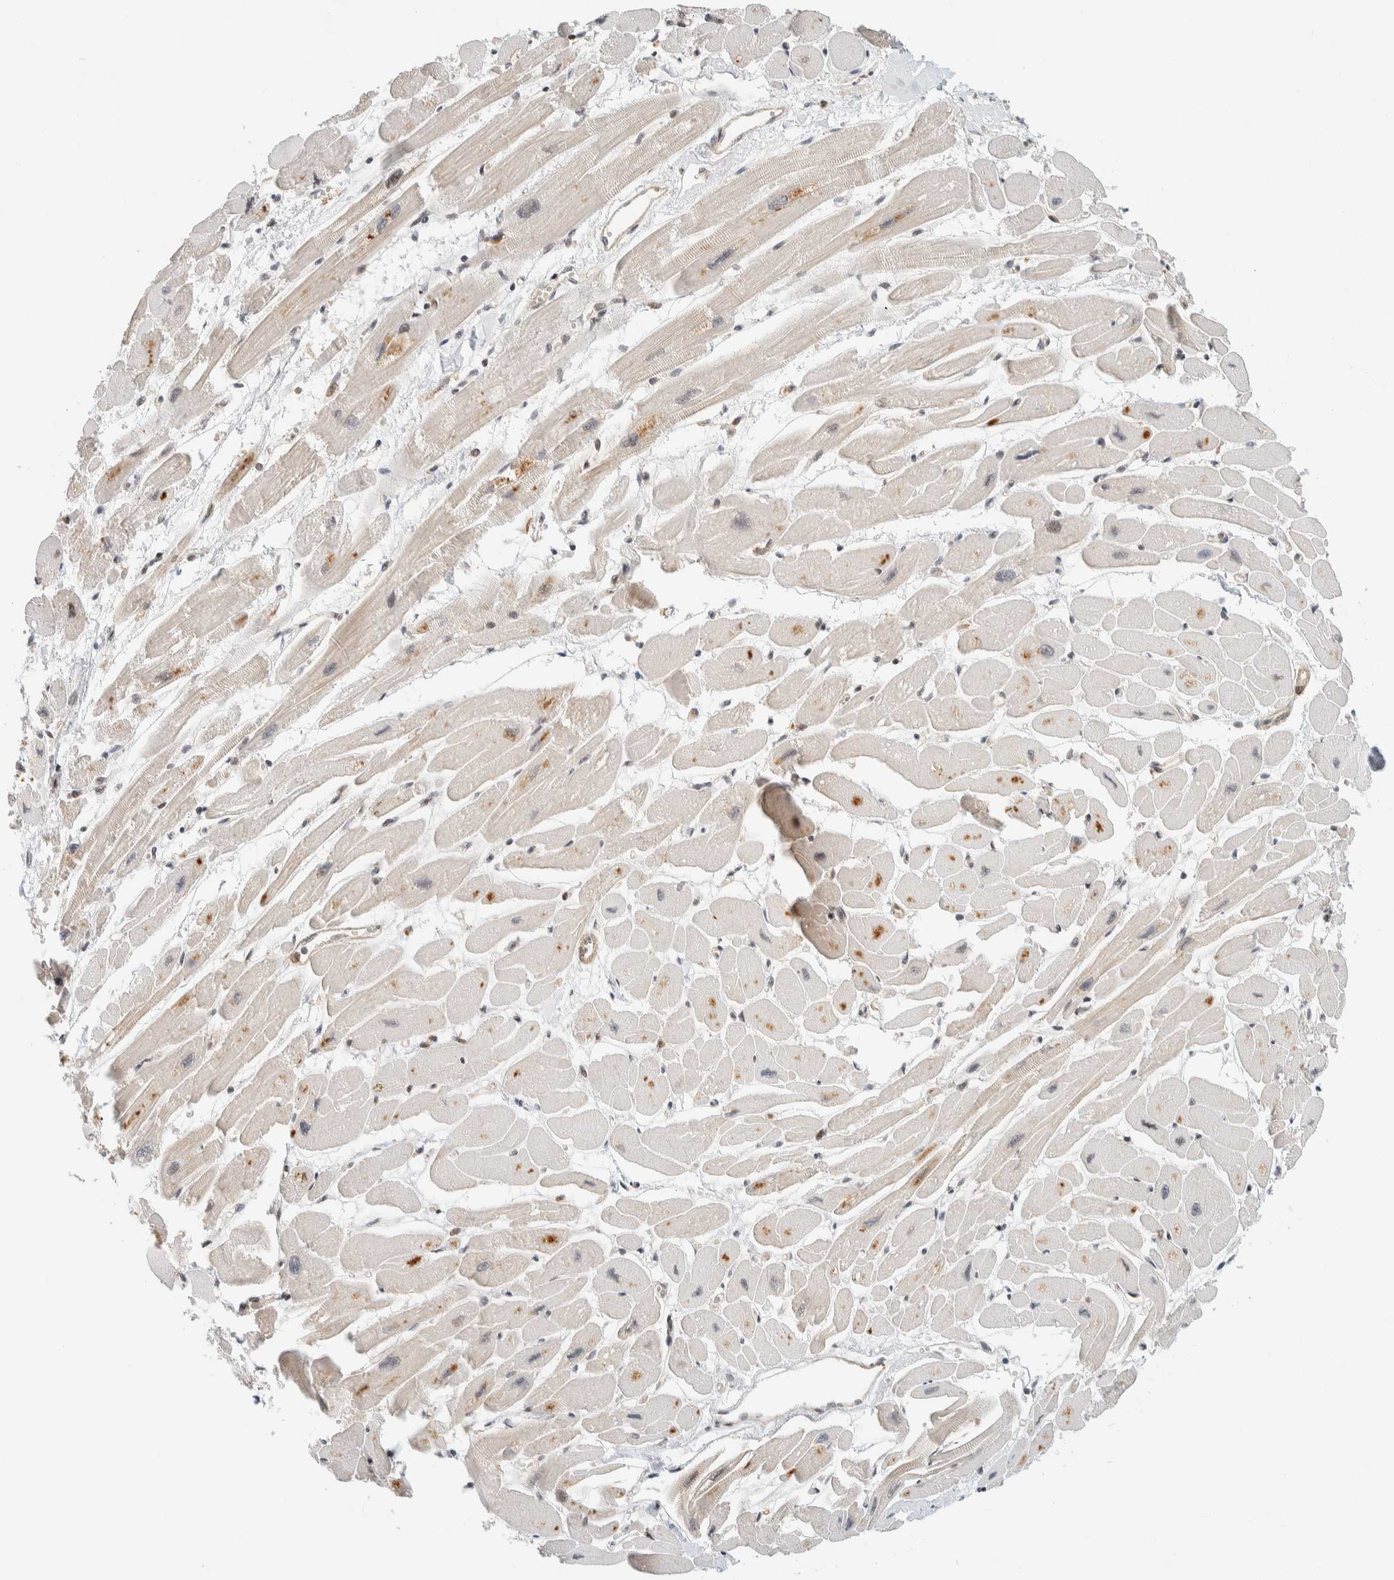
{"staining": {"intensity": "weak", "quantity": "25%-75%", "location": "cytoplasmic/membranous"}, "tissue": "heart muscle", "cell_type": "Cardiomyocytes", "image_type": "normal", "snomed": [{"axis": "morphology", "description": "Normal tissue, NOS"}, {"axis": "topography", "description": "Heart"}], "caption": "Immunohistochemical staining of unremarkable human heart muscle demonstrates 25%-75% levels of weak cytoplasmic/membranous protein positivity in approximately 25%-75% of cardiomyocytes.", "gene": "ARFGEF1", "patient": {"sex": "female", "age": 54}}